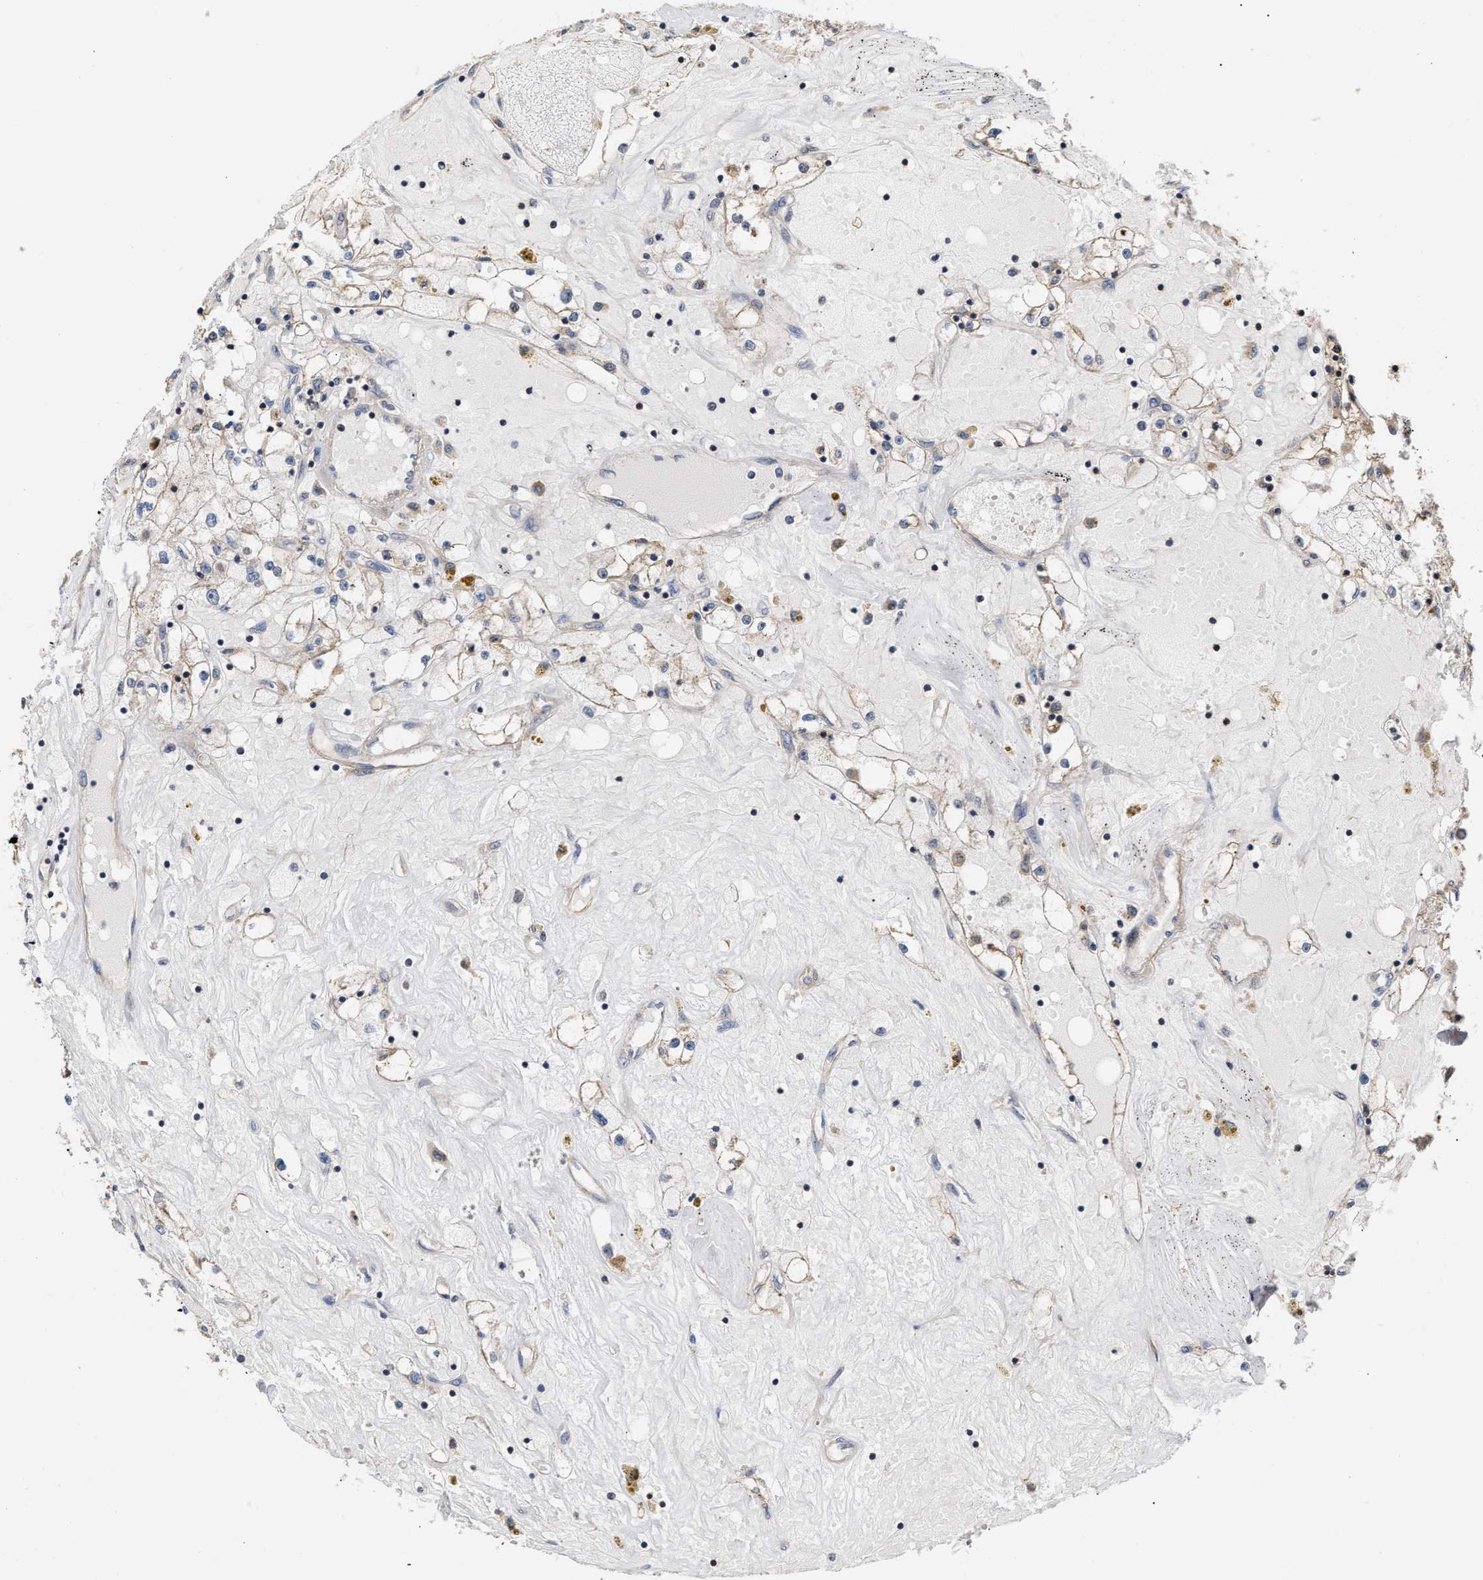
{"staining": {"intensity": "negative", "quantity": "none", "location": "none"}, "tissue": "renal cancer", "cell_type": "Tumor cells", "image_type": "cancer", "snomed": [{"axis": "morphology", "description": "Adenocarcinoma, NOS"}, {"axis": "topography", "description": "Kidney"}], "caption": "DAB (3,3'-diaminobenzidine) immunohistochemical staining of adenocarcinoma (renal) displays no significant staining in tumor cells. Nuclei are stained in blue.", "gene": "CLIP2", "patient": {"sex": "male", "age": 56}}